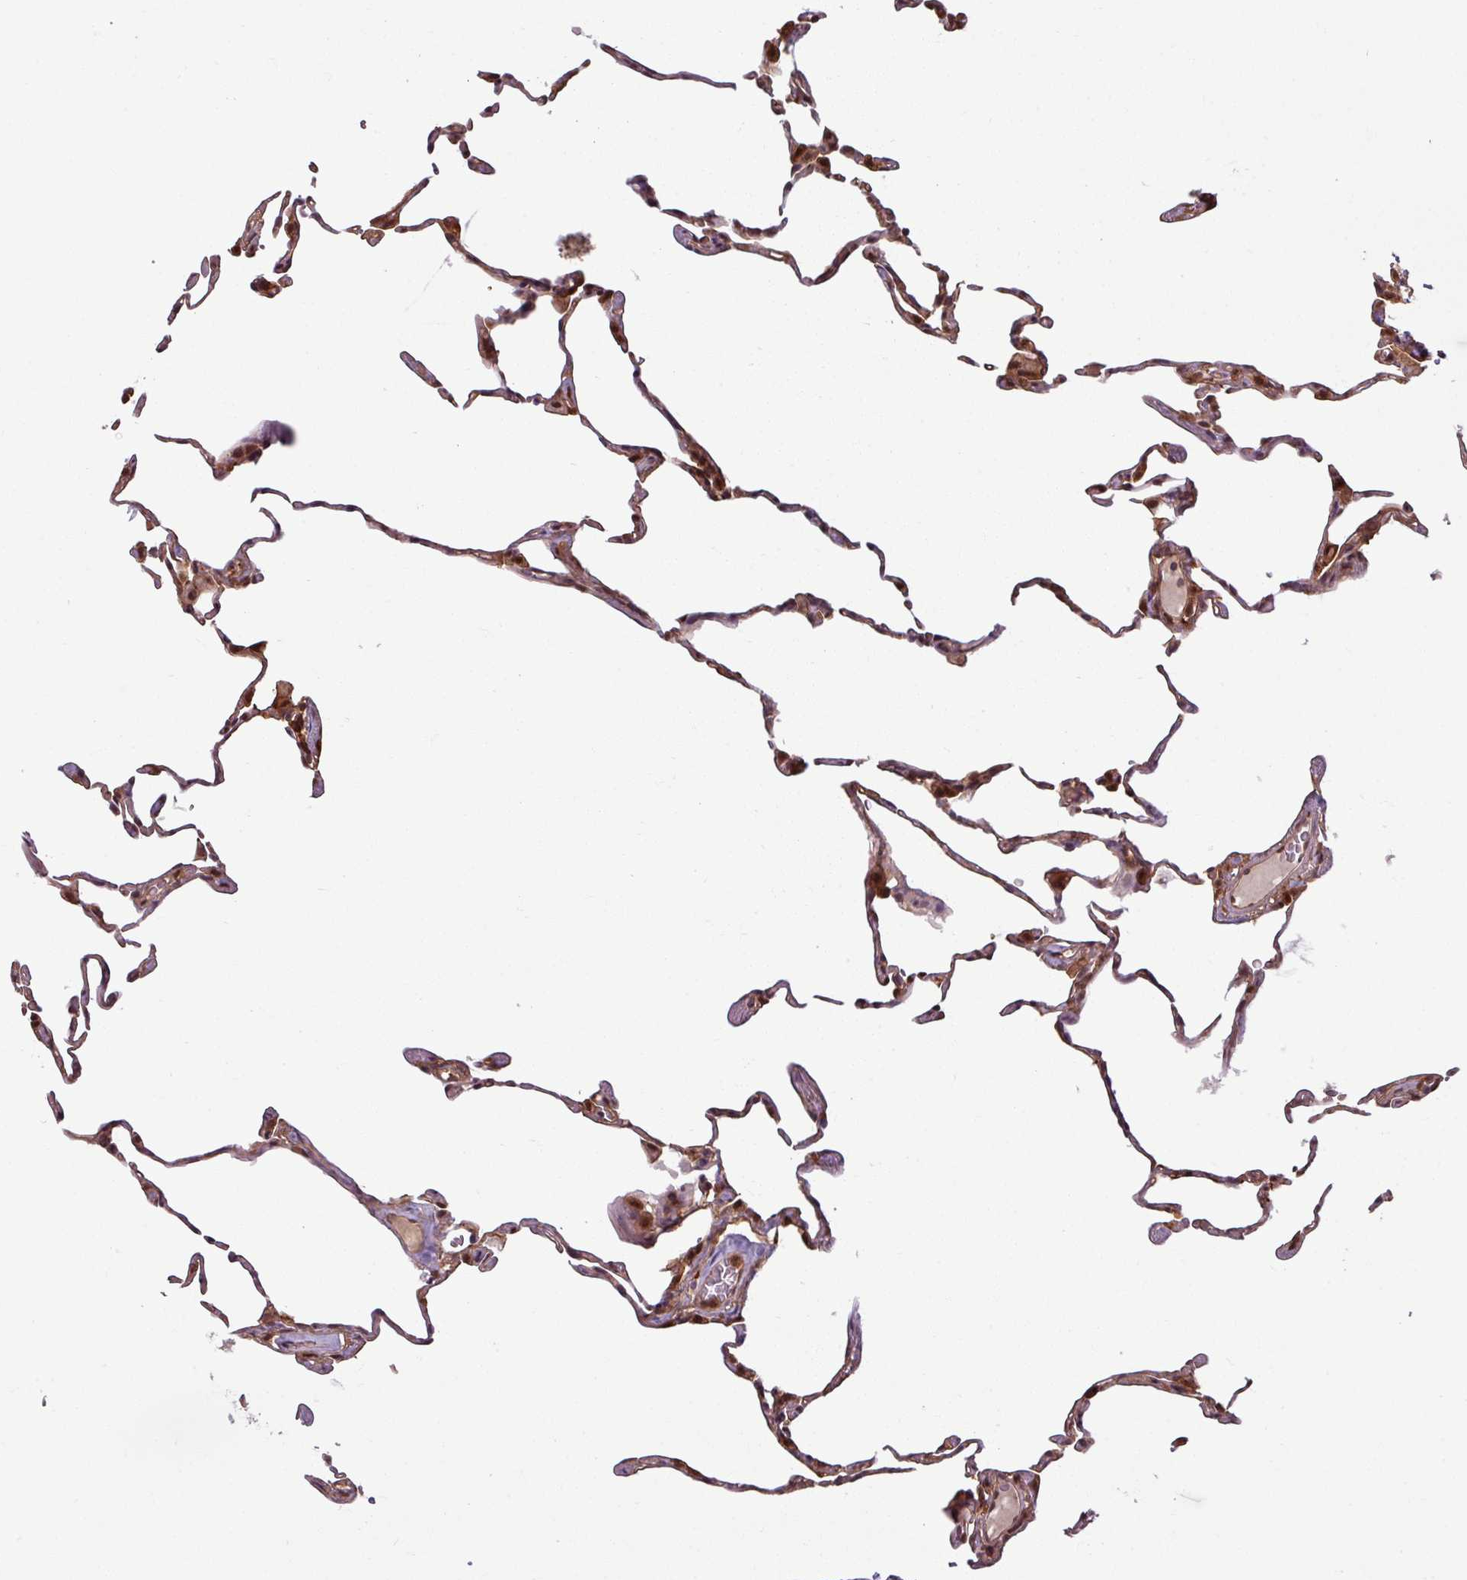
{"staining": {"intensity": "moderate", "quantity": "25%-75%", "location": "cytoplasmic/membranous"}, "tissue": "lung", "cell_type": "Alveolar cells", "image_type": "normal", "snomed": [{"axis": "morphology", "description": "Normal tissue, NOS"}, {"axis": "topography", "description": "Lung"}], "caption": "Alveolar cells display medium levels of moderate cytoplasmic/membranous positivity in approximately 25%-75% of cells in unremarkable lung. The staining was performed using DAB (3,3'-diaminobenzidine), with brown indicating positive protein expression. Nuclei are stained blue with hematoxylin.", "gene": "KCTD11", "patient": {"sex": "female", "age": 57}}